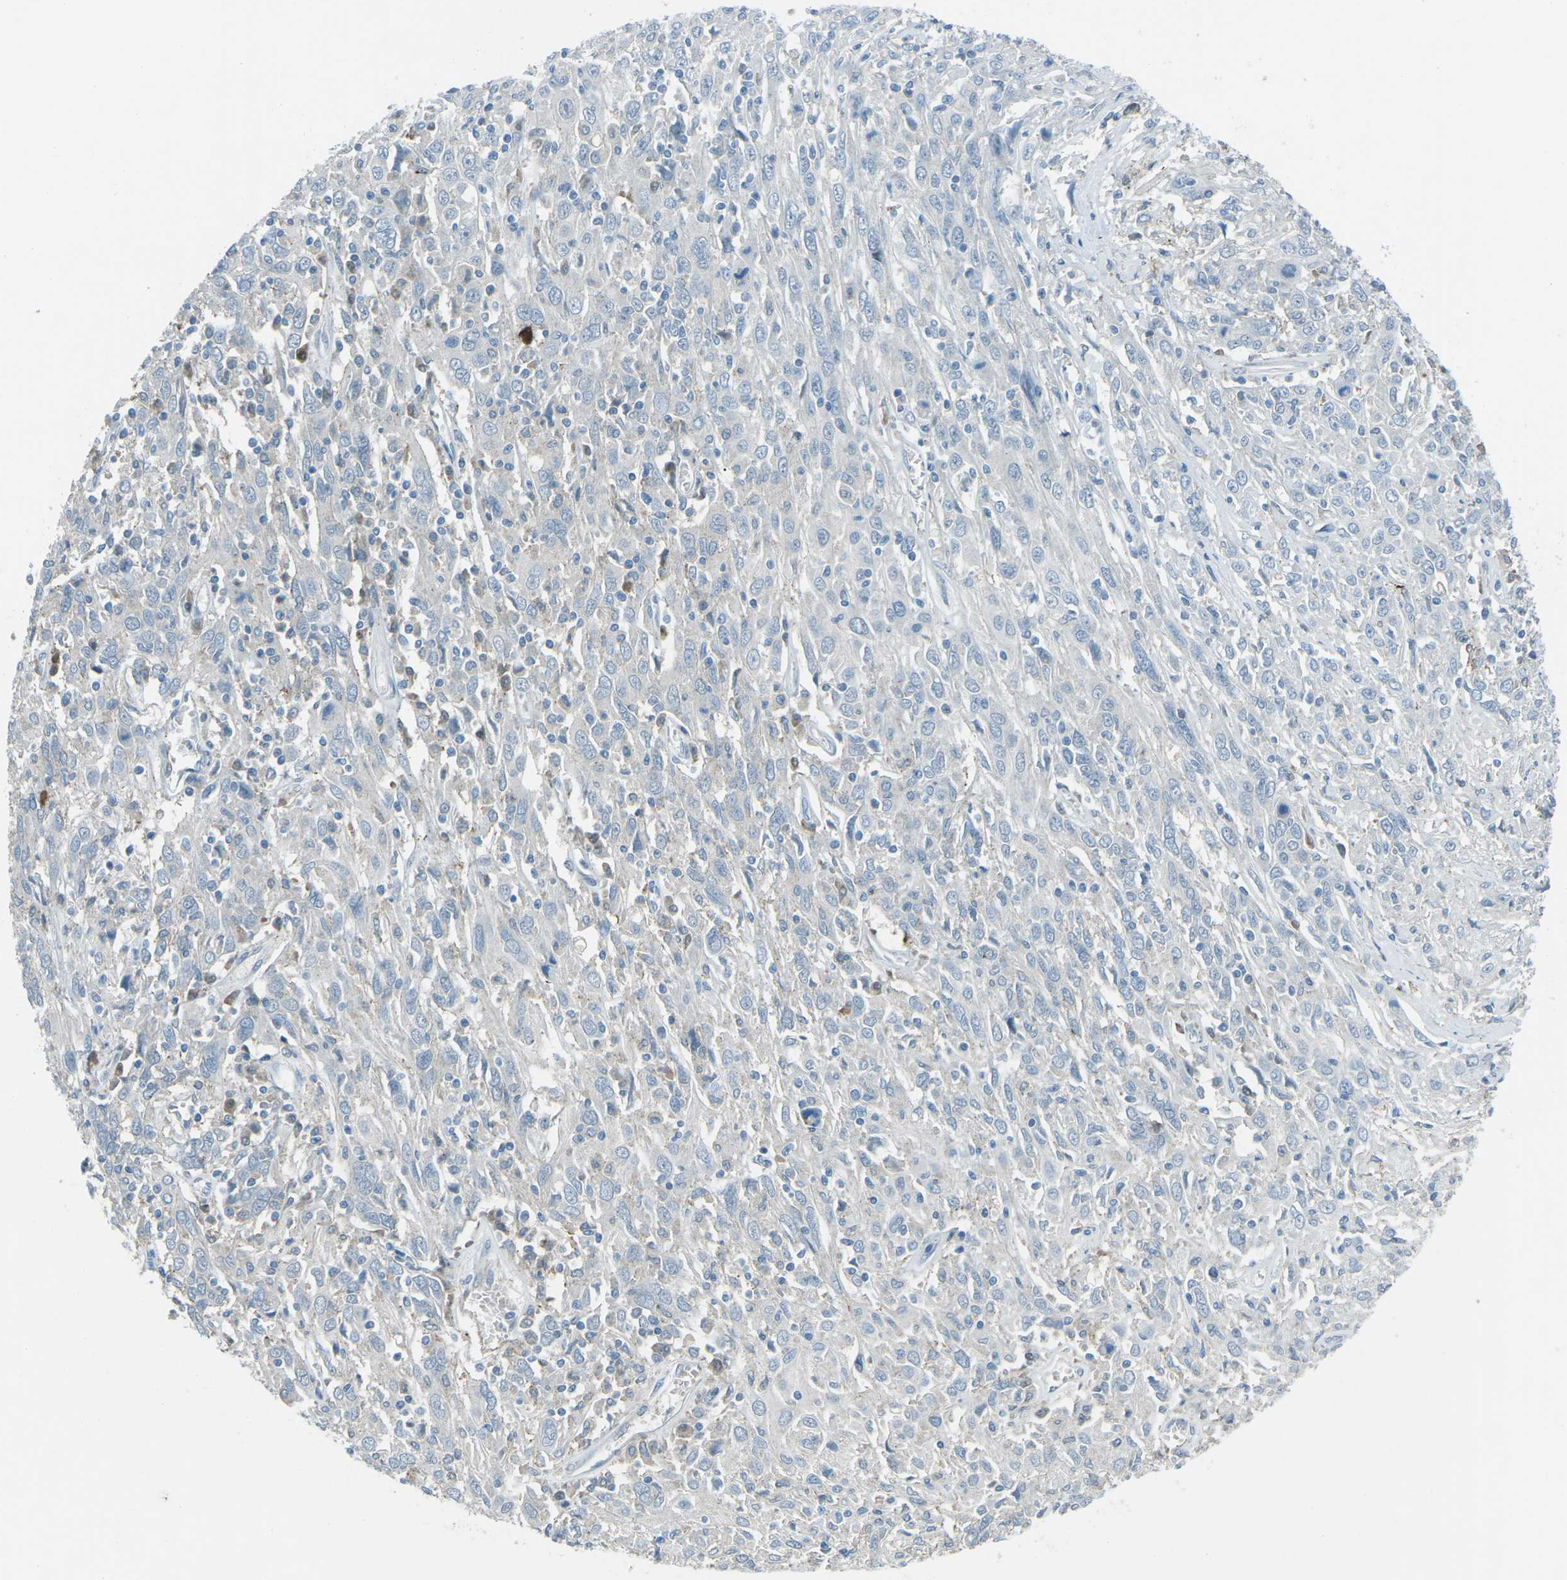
{"staining": {"intensity": "negative", "quantity": "none", "location": "none"}, "tissue": "cervical cancer", "cell_type": "Tumor cells", "image_type": "cancer", "snomed": [{"axis": "morphology", "description": "Squamous cell carcinoma, NOS"}, {"axis": "topography", "description": "Cervix"}], "caption": "DAB immunohistochemical staining of human cervical cancer (squamous cell carcinoma) demonstrates no significant expression in tumor cells. The staining was performed using DAB to visualize the protein expression in brown, while the nuclei were stained in blue with hematoxylin (Magnification: 20x).", "gene": "PRKCA", "patient": {"sex": "female", "age": 46}}